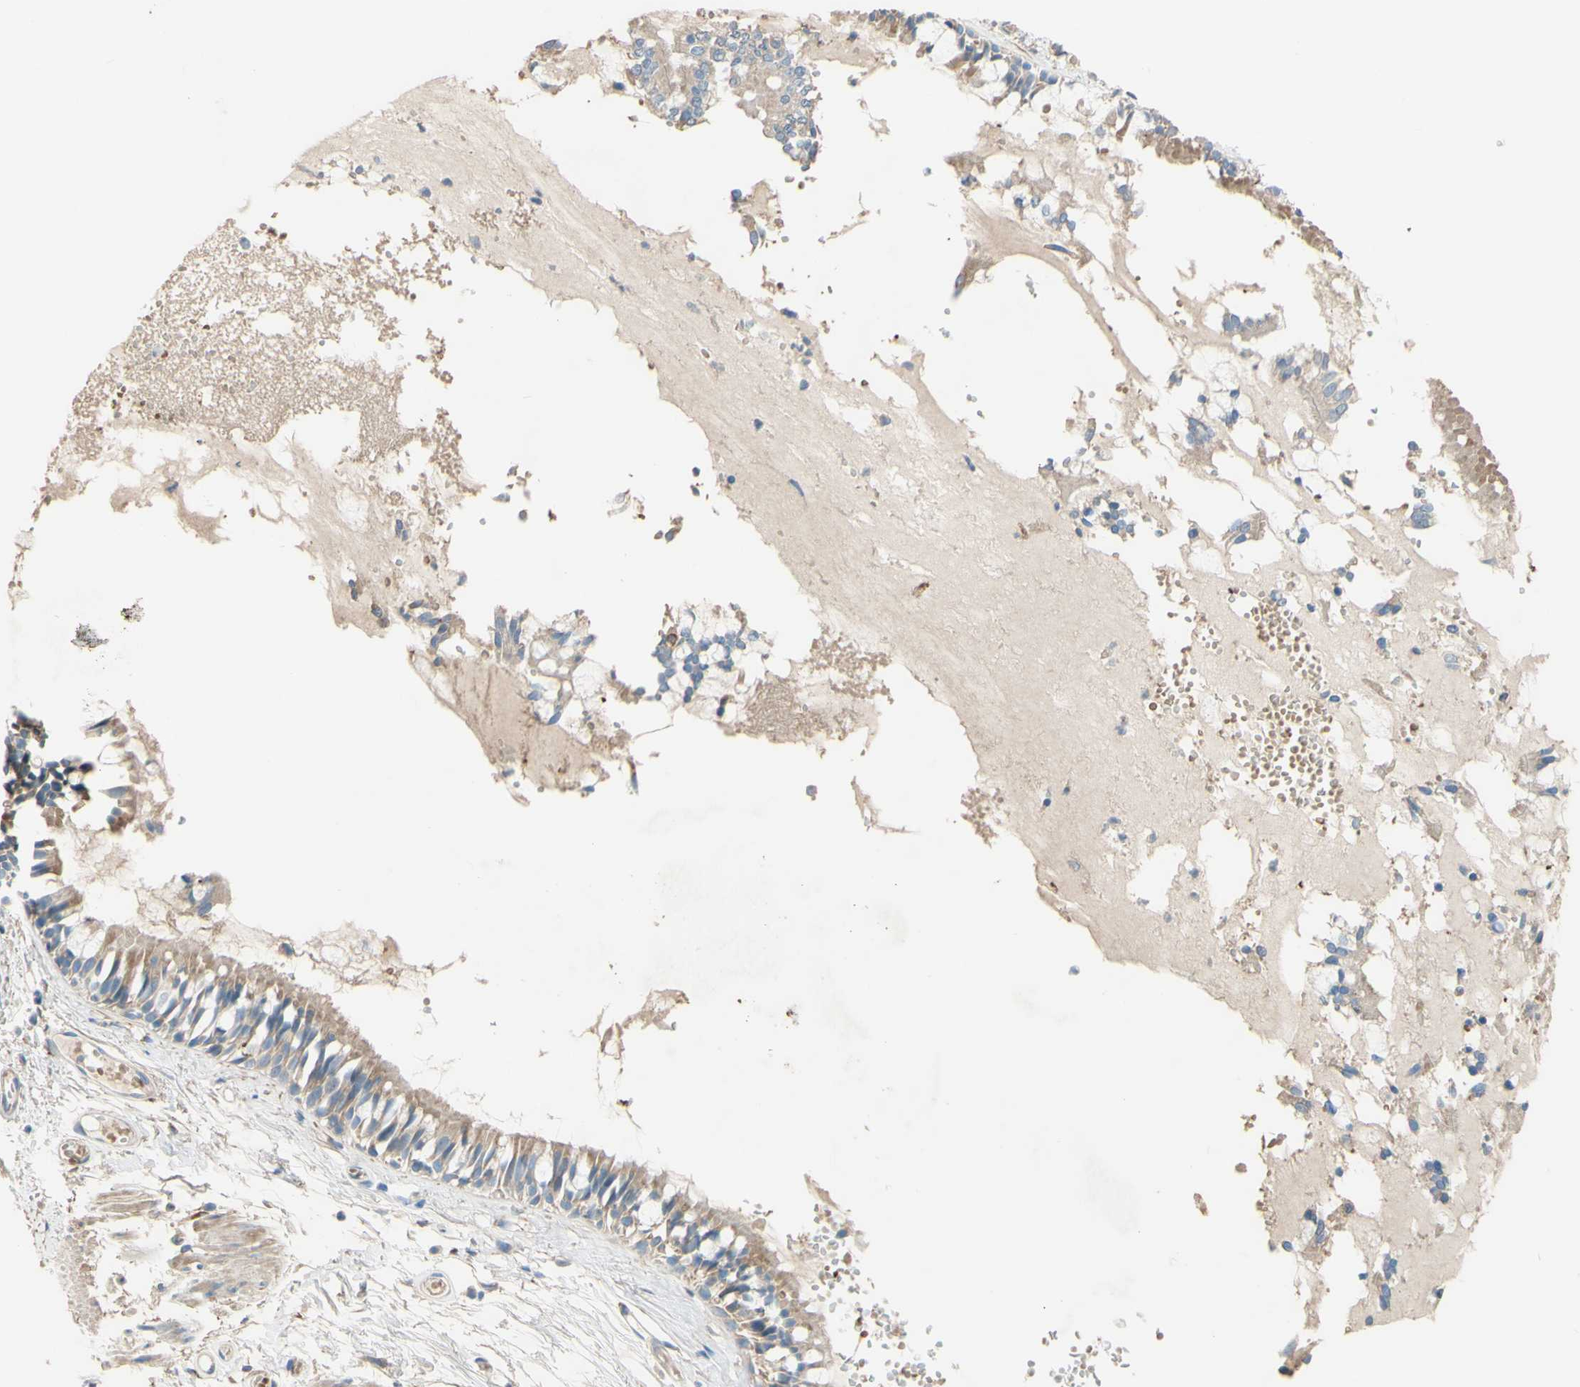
{"staining": {"intensity": "moderate", "quantity": ">75%", "location": "cytoplasmic/membranous"}, "tissue": "bronchus", "cell_type": "Respiratory epithelial cells", "image_type": "normal", "snomed": [{"axis": "morphology", "description": "Normal tissue, NOS"}, {"axis": "morphology", "description": "Inflammation, NOS"}, {"axis": "topography", "description": "Cartilage tissue"}, {"axis": "topography", "description": "Lung"}], "caption": "The image shows staining of normal bronchus, revealing moderate cytoplasmic/membranous protein expression (brown color) within respiratory epithelial cells.", "gene": "DKK3", "patient": {"sex": "male", "age": 71}}